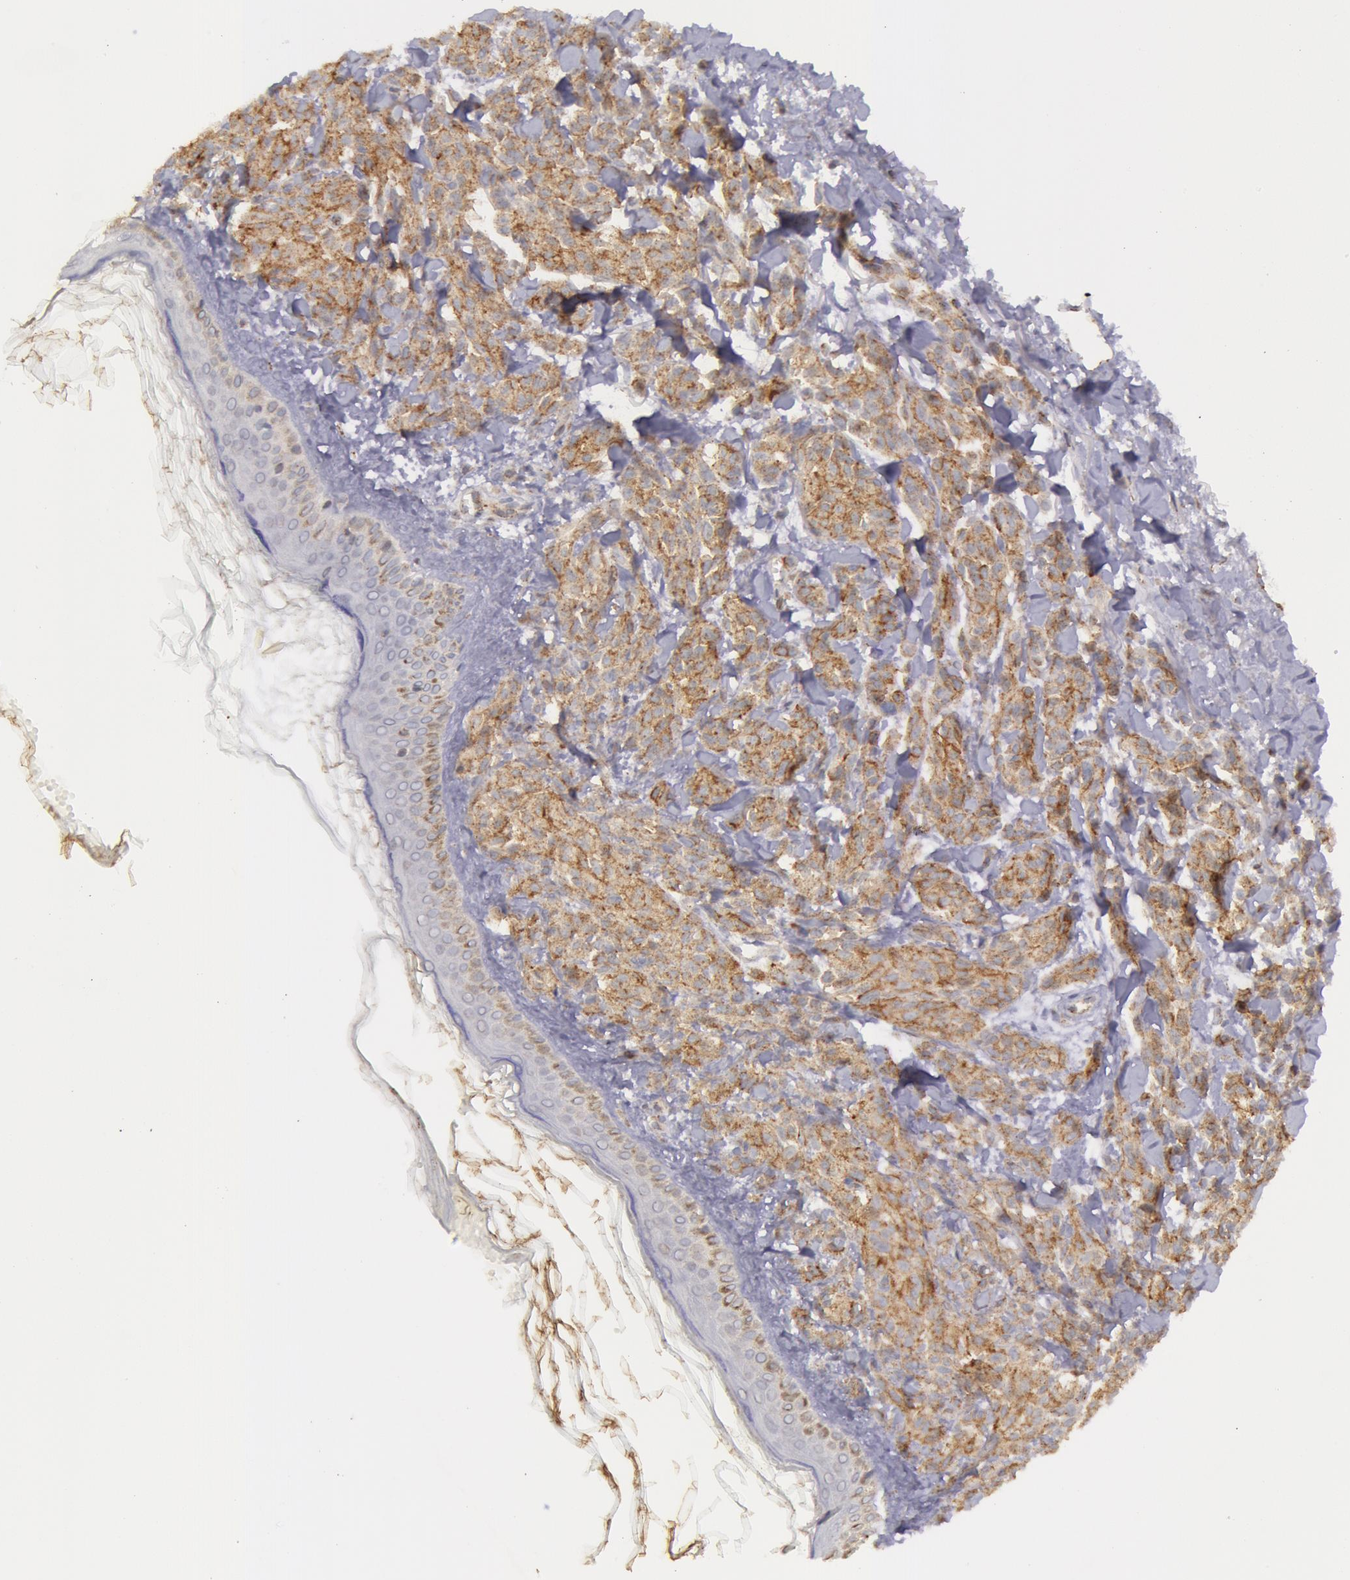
{"staining": {"intensity": "moderate", "quantity": ">75%", "location": "cytoplasmic/membranous"}, "tissue": "melanoma", "cell_type": "Tumor cells", "image_type": "cancer", "snomed": [{"axis": "morphology", "description": "Malignant melanoma, NOS"}, {"axis": "topography", "description": "Skin"}], "caption": "This is a photomicrograph of immunohistochemistry (IHC) staining of malignant melanoma, which shows moderate positivity in the cytoplasmic/membranous of tumor cells.", "gene": "FLOT2", "patient": {"sex": "female", "age": 73}}